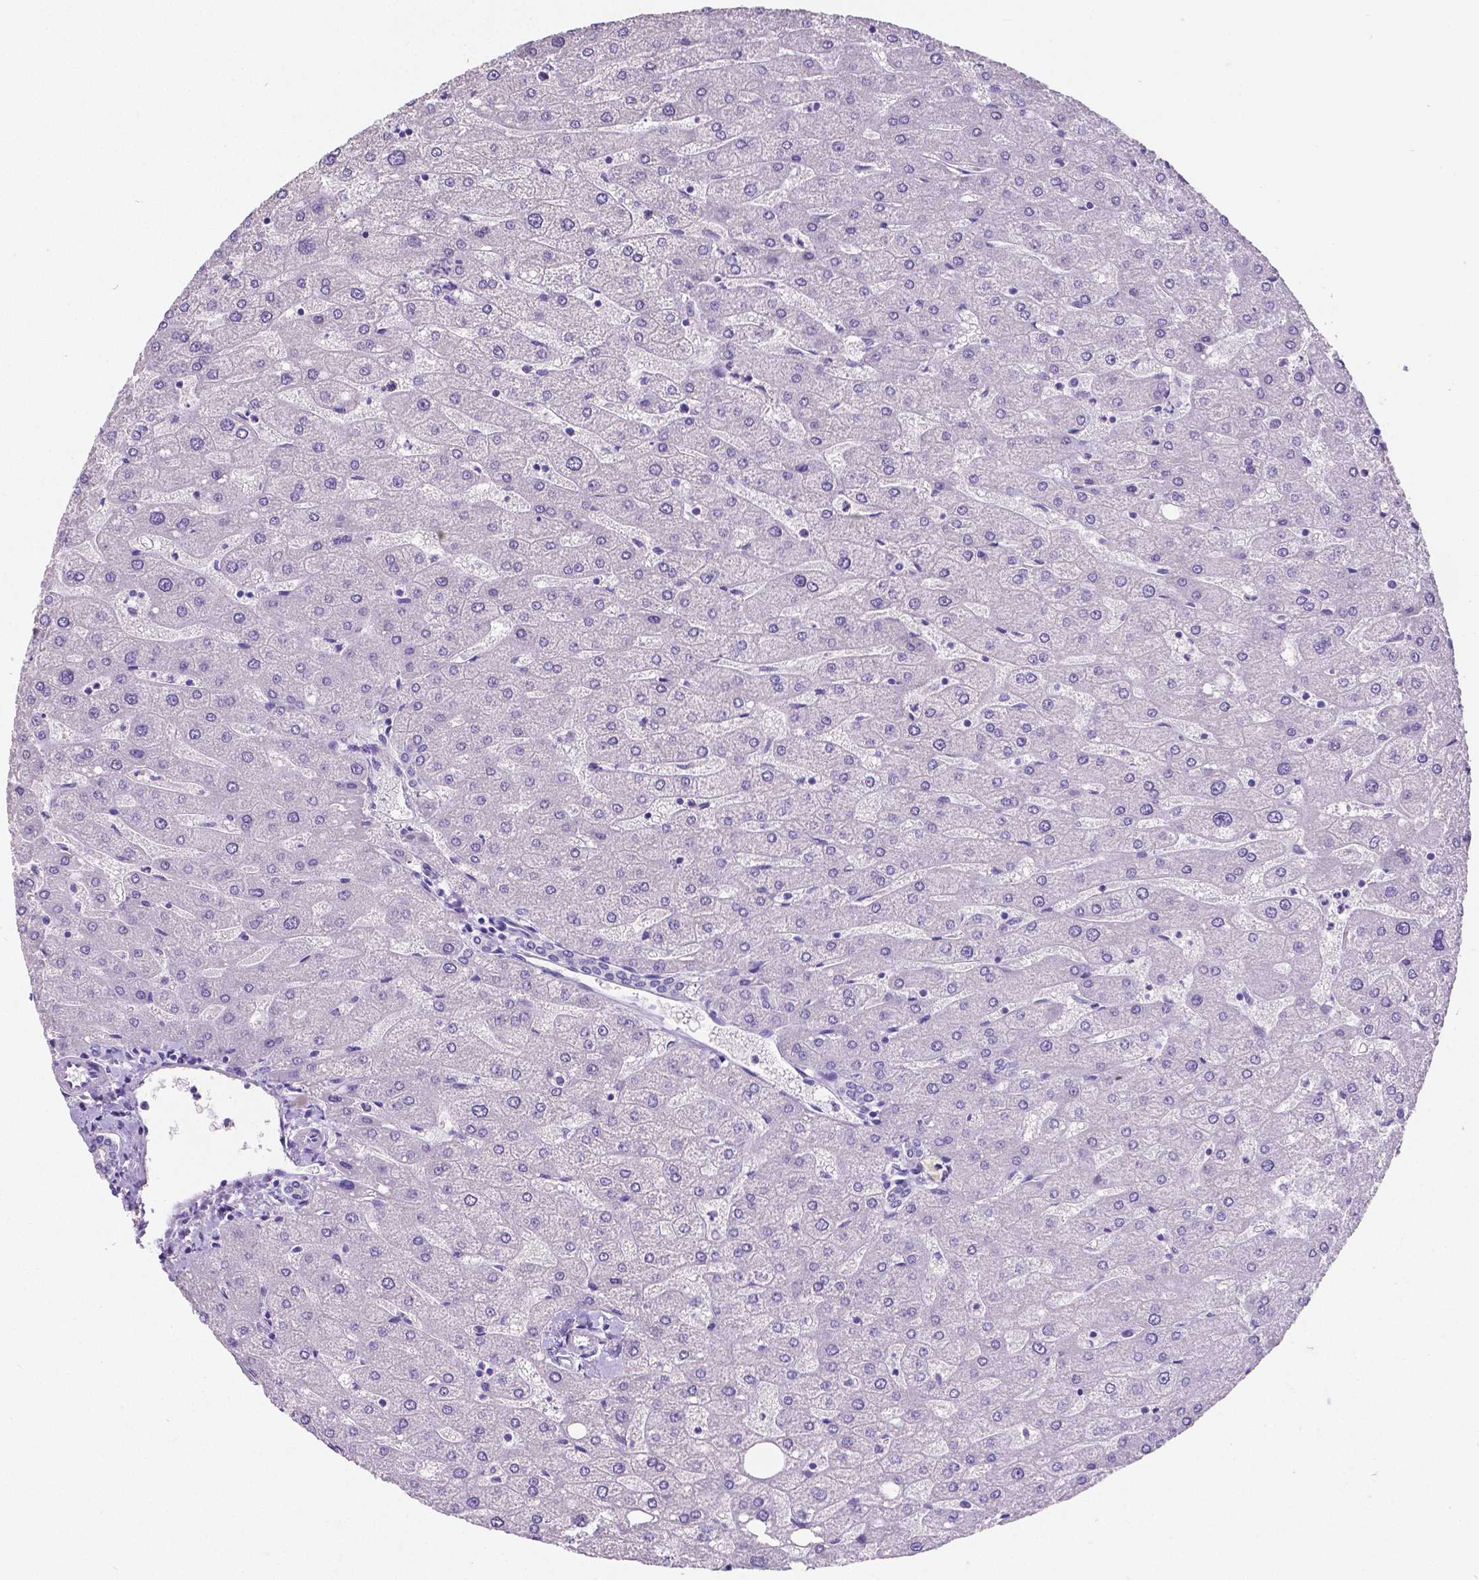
{"staining": {"intensity": "negative", "quantity": "none", "location": "none"}, "tissue": "liver", "cell_type": "Cholangiocytes", "image_type": "normal", "snomed": [{"axis": "morphology", "description": "Normal tissue, NOS"}, {"axis": "topography", "description": "Liver"}], "caption": "High magnification brightfield microscopy of benign liver stained with DAB (3,3'-diaminobenzidine) (brown) and counterstained with hematoxylin (blue): cholangiocytes show no significant expression.", "gene": "SATB2", "patient": {"sex": "male", "age": 67}}